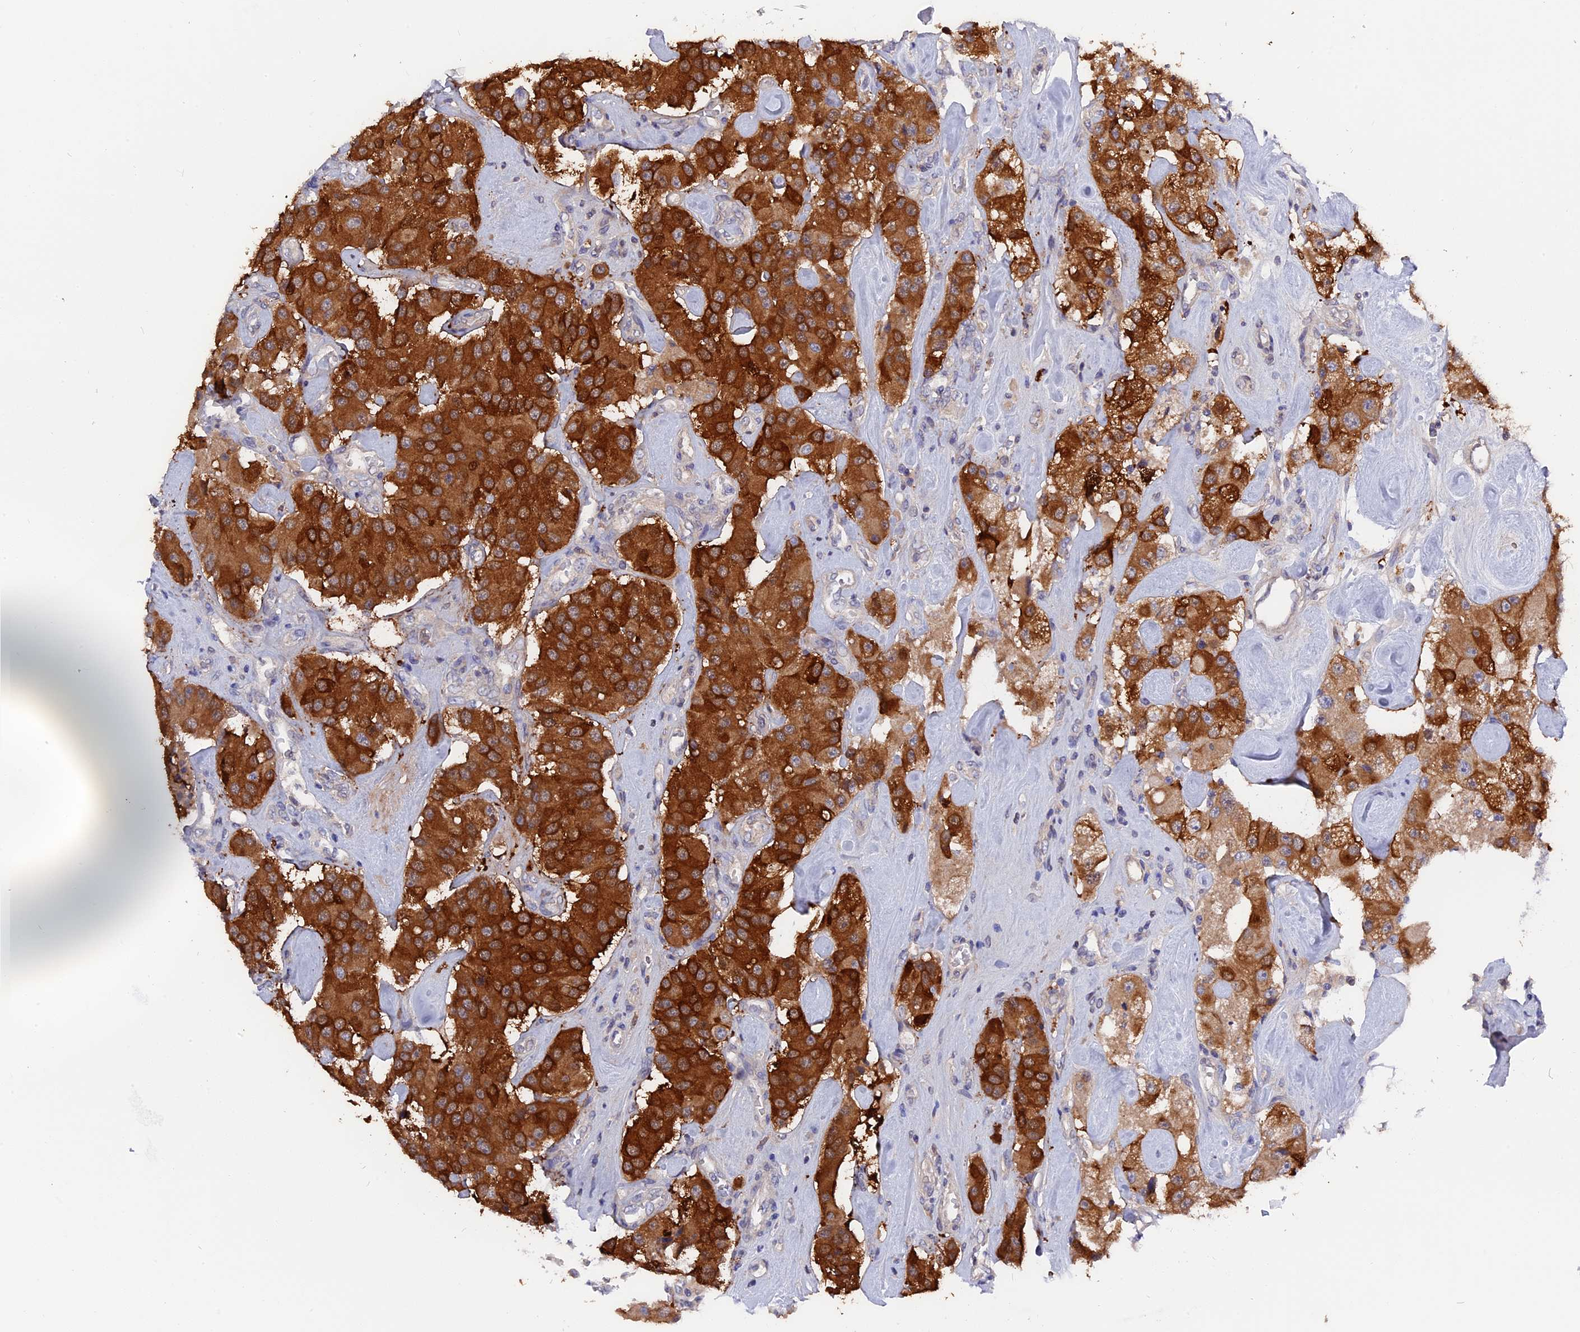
{"staining": {"intensity": "strong", "quantity": ">75%", "location": "cytoplasmic/membranous"}, "tissue": "carcinoid", "cell_type": "Tumor cells", "image_type": "cancer", "snomed": [{"axis": "morphology", "description": "Carcinoid, malignant, NOS"}, {"axis": "topography", "description": "Pancreas"}], "caption": "A brown stain shows strong cytoplasmic/membranous staining of a protein in carcinoid (malignant) tumor cells.", "gene": "ZCCHC2", "patient": {"sex": "male", "age": 41}}